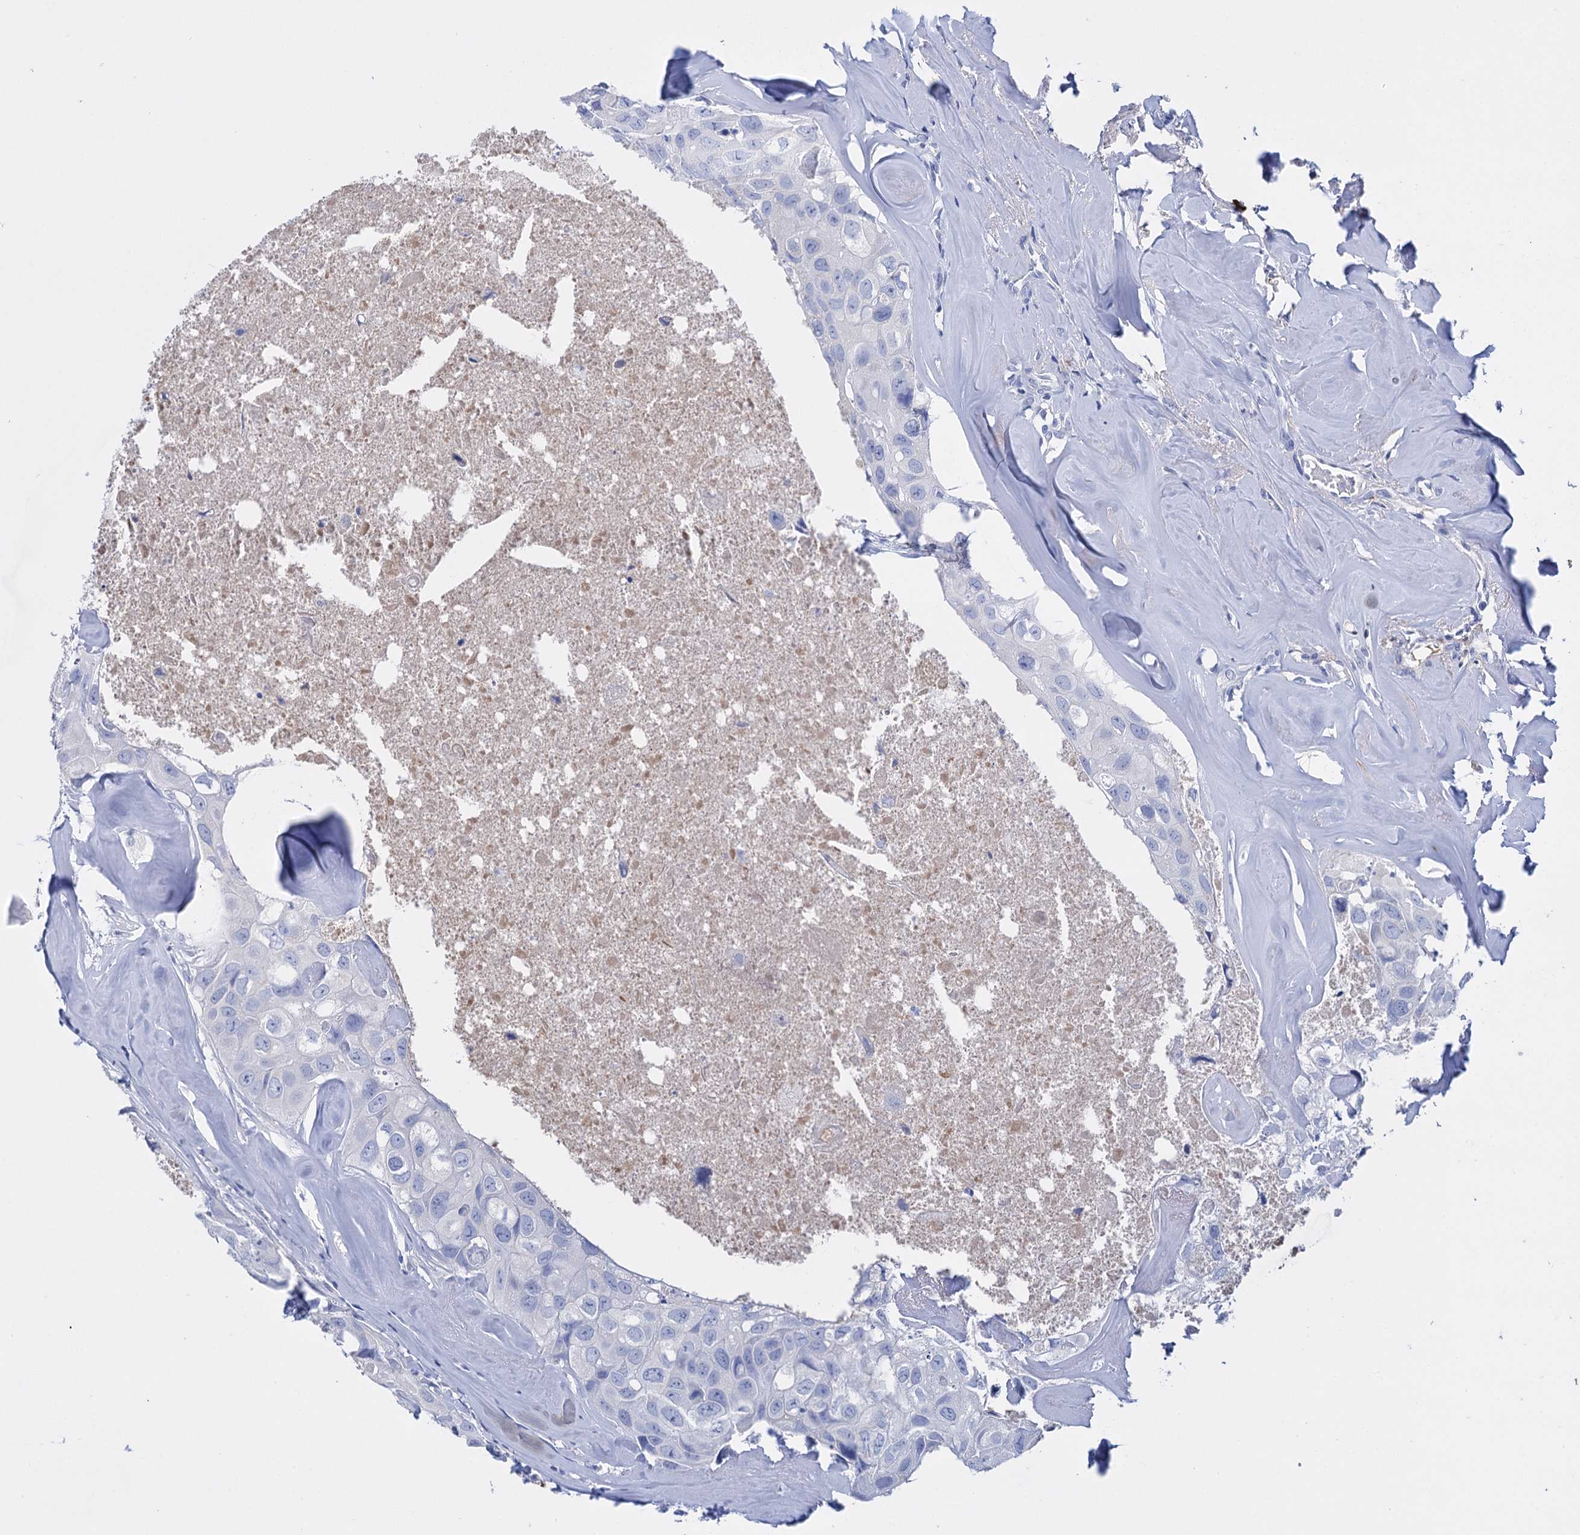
{"staining": {"intensity": "negative", "quantity": "none", "location": "none"}, "tissue": "head and neck cancer", "cell_type": "Tumor cells", "image_type": "cancer", "snomed": [{"axis": "morphology", "description": "Adenocarcinoma, NOS"}, {"axis": "morphology", "description": "Adenocarcinoma, metastatic, NOS"}, {"axis": "topography", "description": "Head-Neck"}], "caption": "Histopathology image shows no significant protein staining in tumor cells of head and neck adenocarcinoma.", "gene": "FBXW12", "patient": {"sex": "male", "age": 75}}